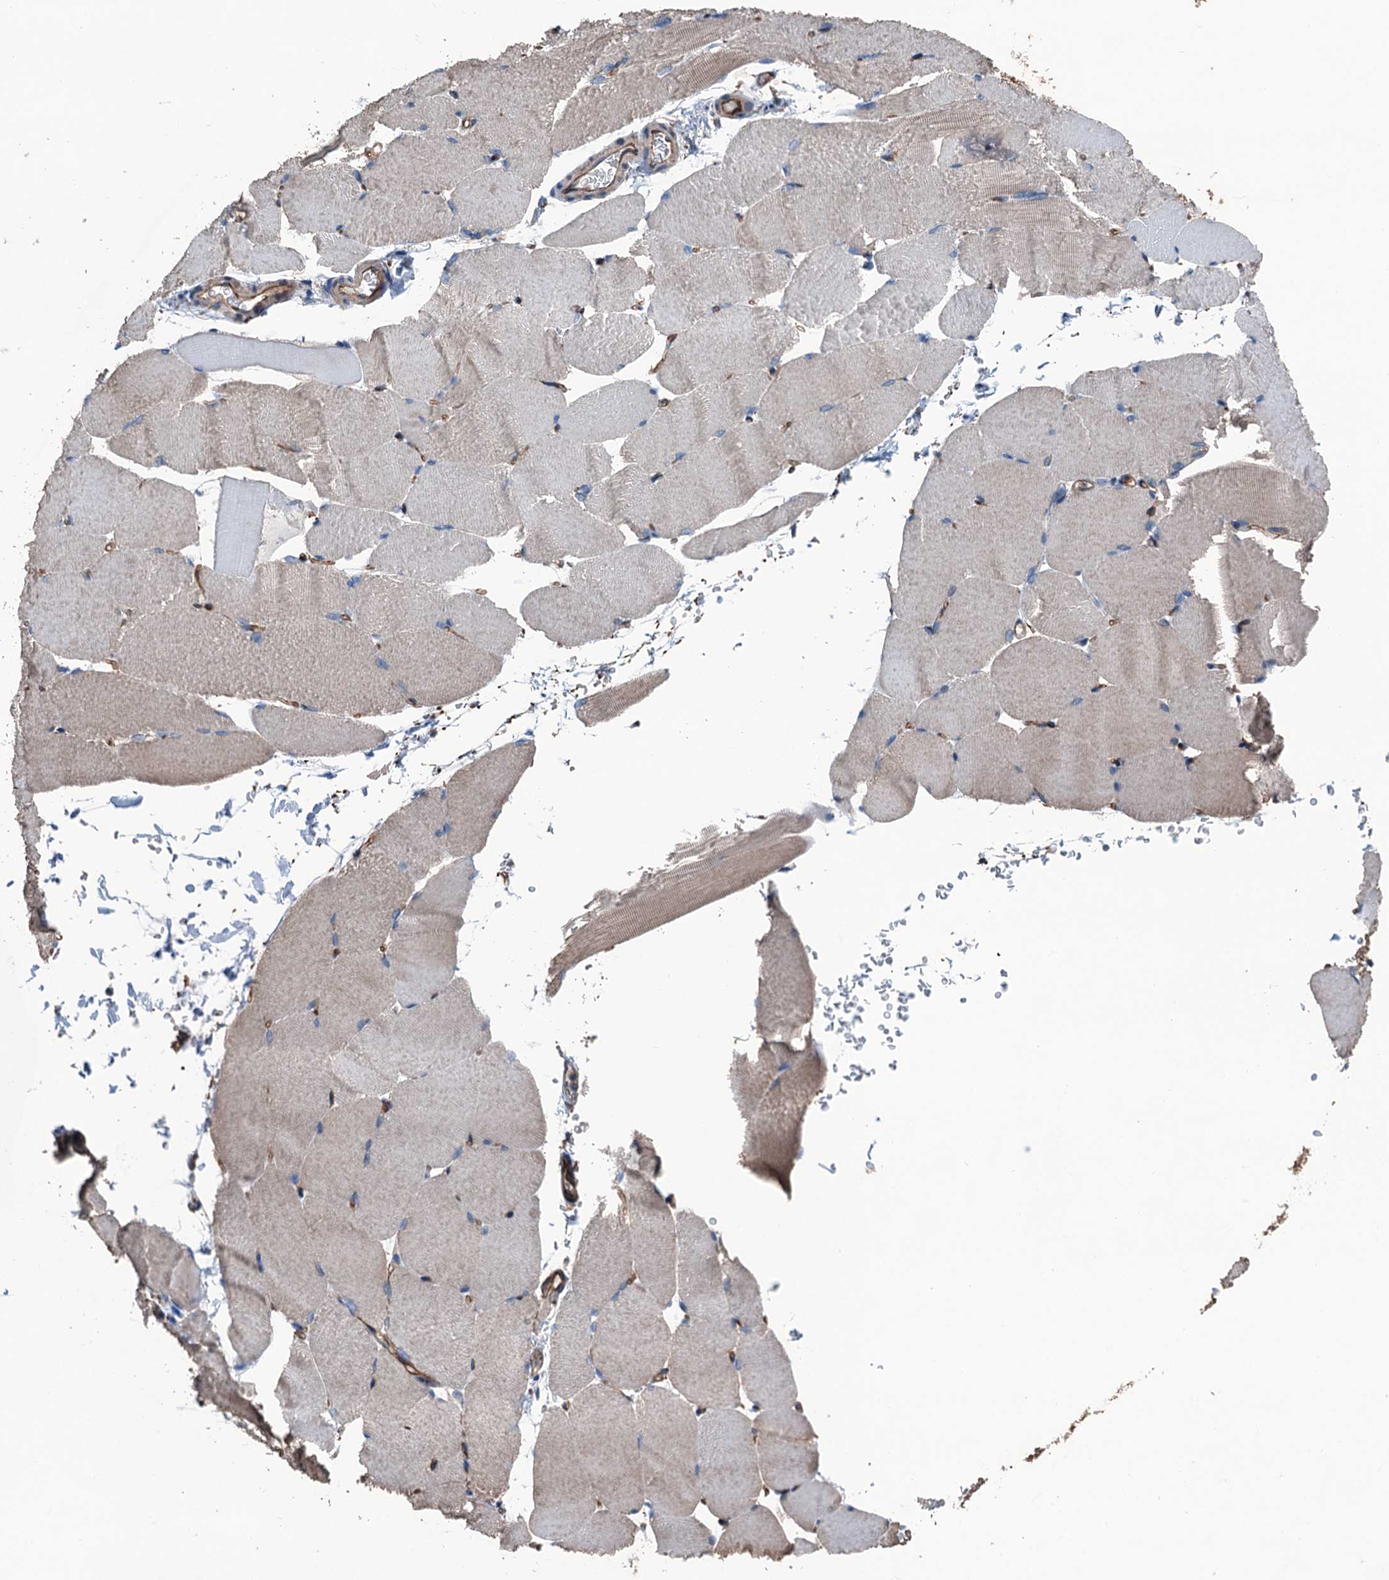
{"staining": {"intensity": "negative", "quantity": "none", "location": "none"}, "tissue": "skeletal muscle", "cell_type": "Myocytes", "image_type": "normal", "snomed": [{"axis": "morphology", "description": "Normal tissue, NOS"}, {"axis": "topography", "description": "Skeletal muscle"}, {"axis": "topography", "description": "Parathyroid gland"}], "caption": "Photomicrograph shows no protein staining in myocytes of benign skeletal muscle. (DAB immunohistochemistry (IHC) visualized using brightfield microscopy, high magnification).", "gene": "NMRAL1", "patient": {"sex": "female", "age": 37}}